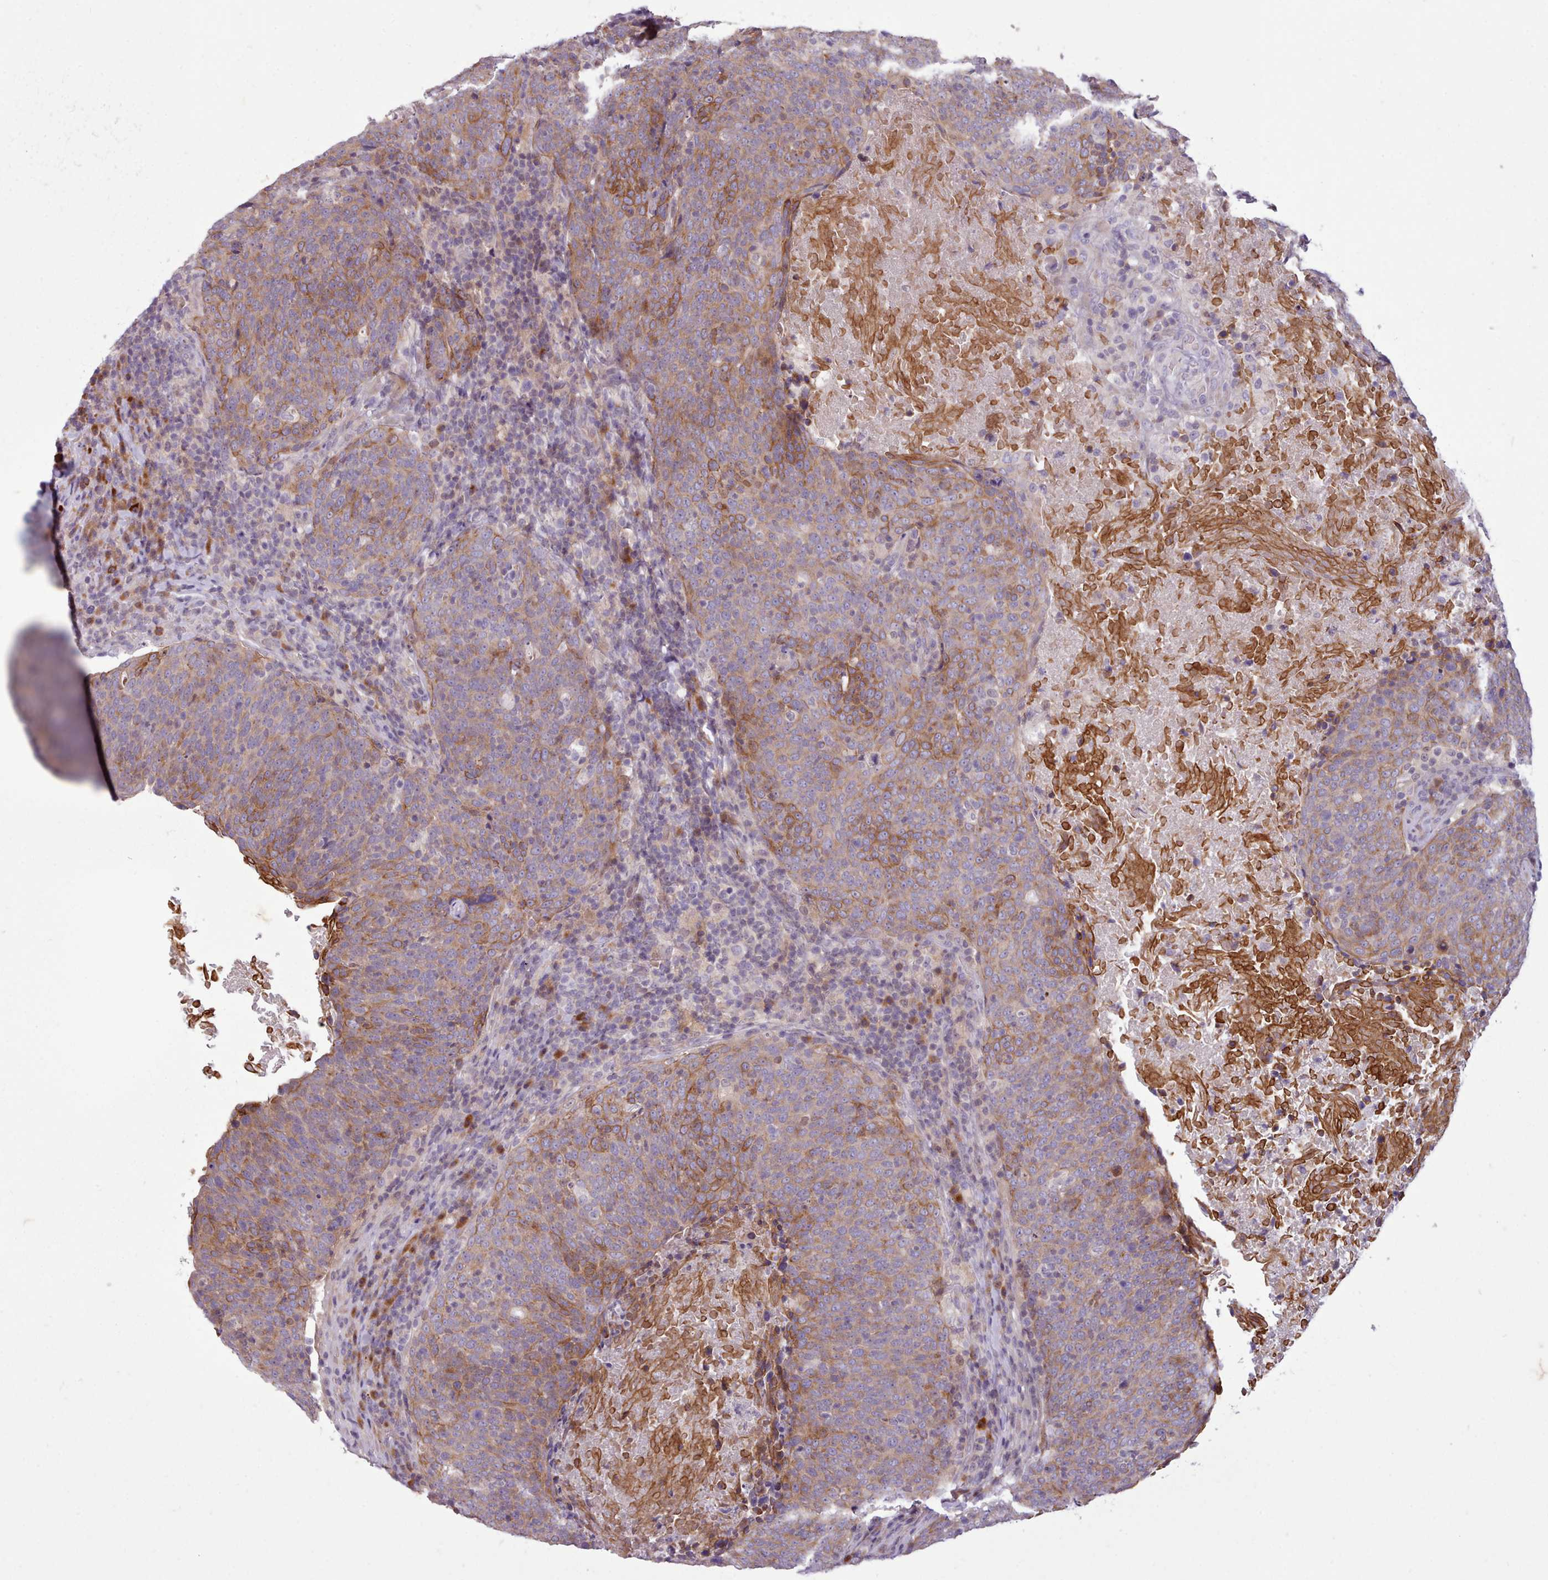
{"staining": {"intensity": "moderate", "quantity": "25%-75%", "location": "cytoplasmic/membranous"}, "tissue": "head and neck cancer", "cell_type": "Tumor cells", "image_type": "cancer", "snomed": [{"axis": "morphology", "description": "Squamous cell carcinoma, NOS"}, {"axis": "morphology", "description": "Squamous cell carcinoma, metastatic, NOS"}, {"axis": "topography", "description": "Lymph node"}, {"axis": "topography", "description": "Head-Neck"}], "caption": "Head and neck cancer stained for a protein shows moderate cytoplasmic/membranous positivity in tumor cells. (DAB (3,3'-diaminobenzidine) IHC with brightfield microscopy, high magnification).", "gene": "NMRK1", "patient": {"sex": "male", "age": 62}}